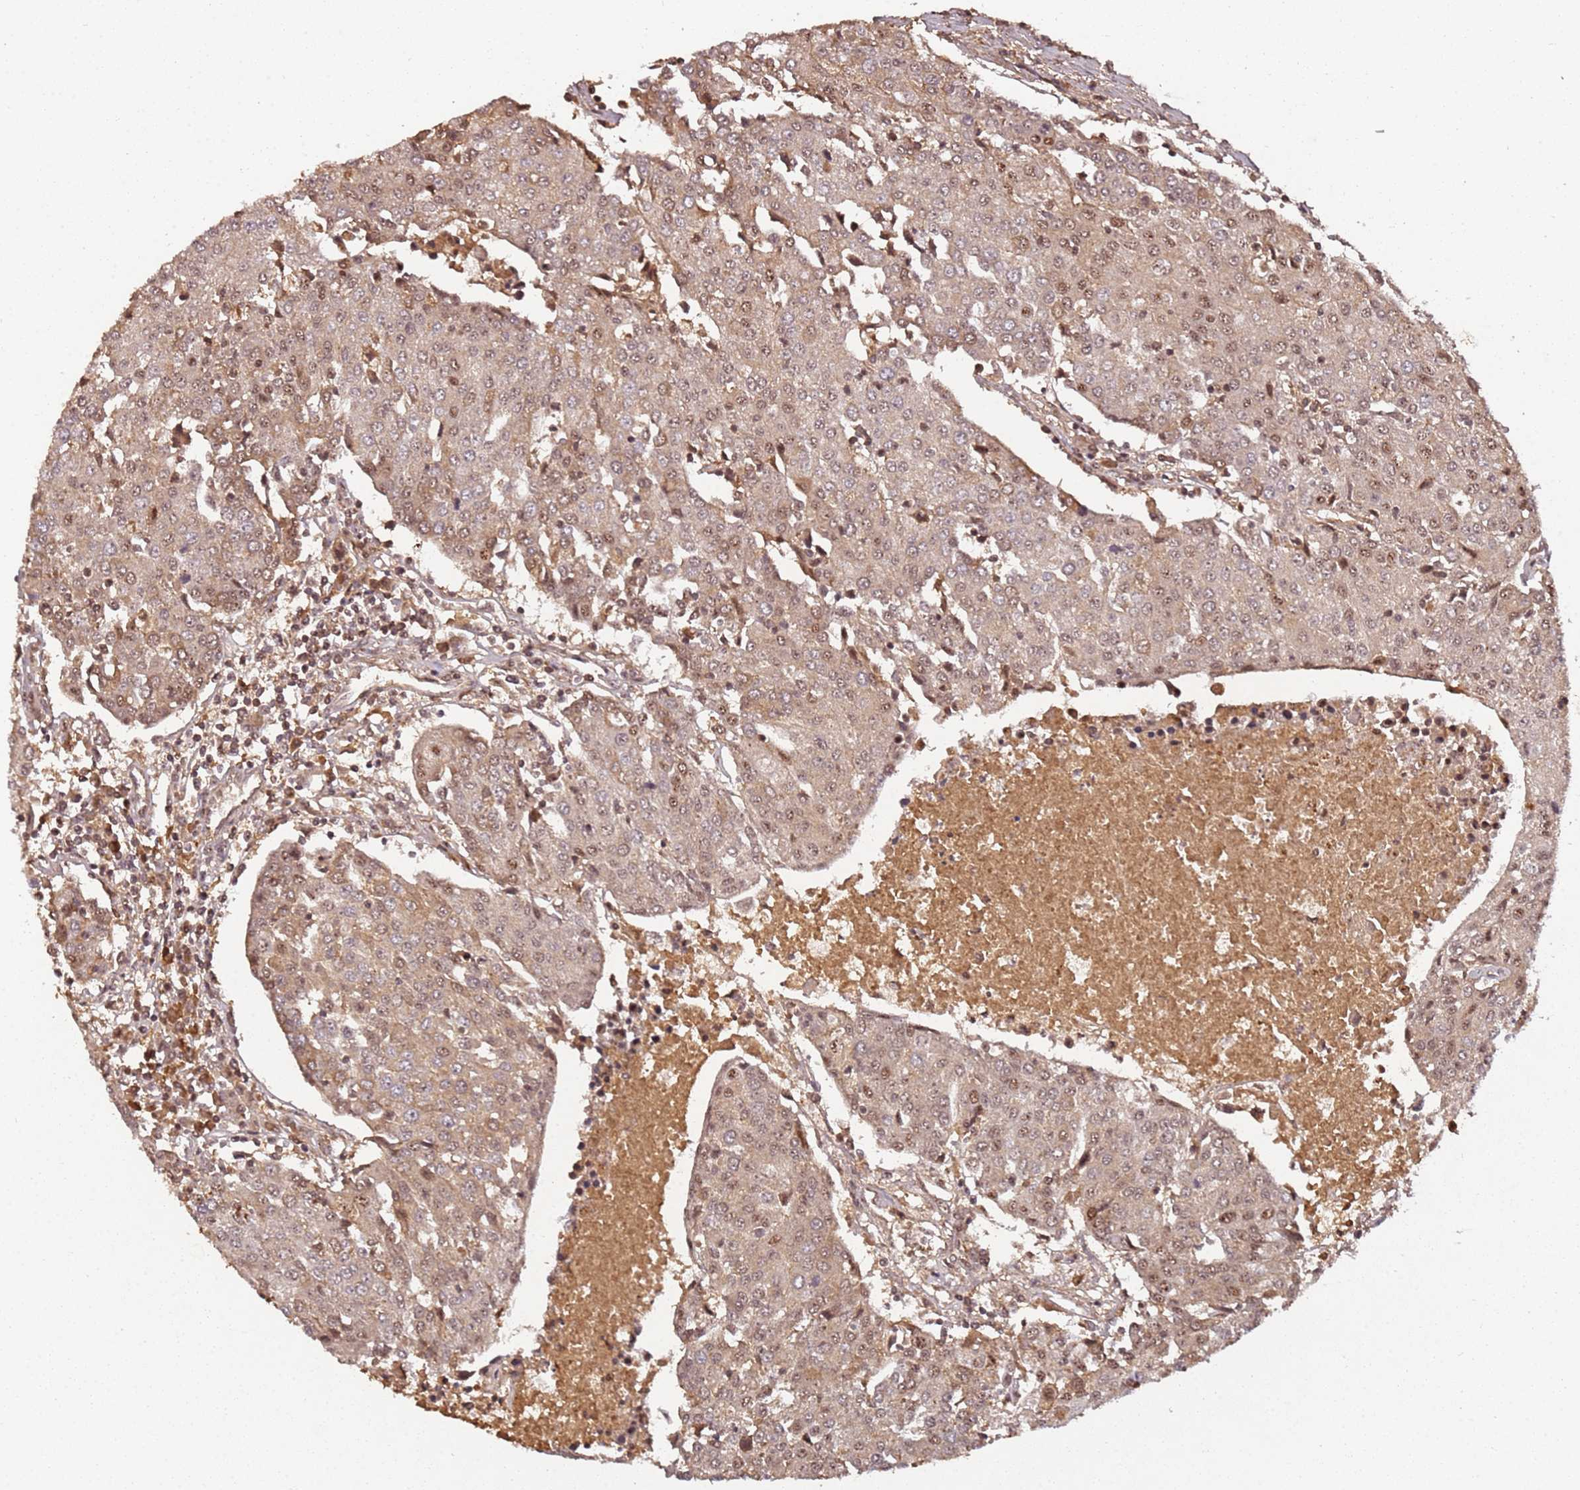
{"staining": {"intensity": "moderate", "quantity": "<25%", "location": "cytoplasmic/membranous,nuclear"}, "tissue": "urothelial cancer", "cell_type": "Tumor cells", "image_type": "cancer", "snomed": [{"axis": "morphology", "description": "Urothelial carcinoma, High grade"}, {"axis": "topography", "description": "Urinary bladder"}], "caption": "Immunohistochemical staining of human high-grade urothelial carcinoma displays low levels of moderate cytoplasmic/membranous and nuclear protein staining in about <25% of tumor cells.", "gene": "COL1A2", "patient": {"sex": "female", "age": 85}}